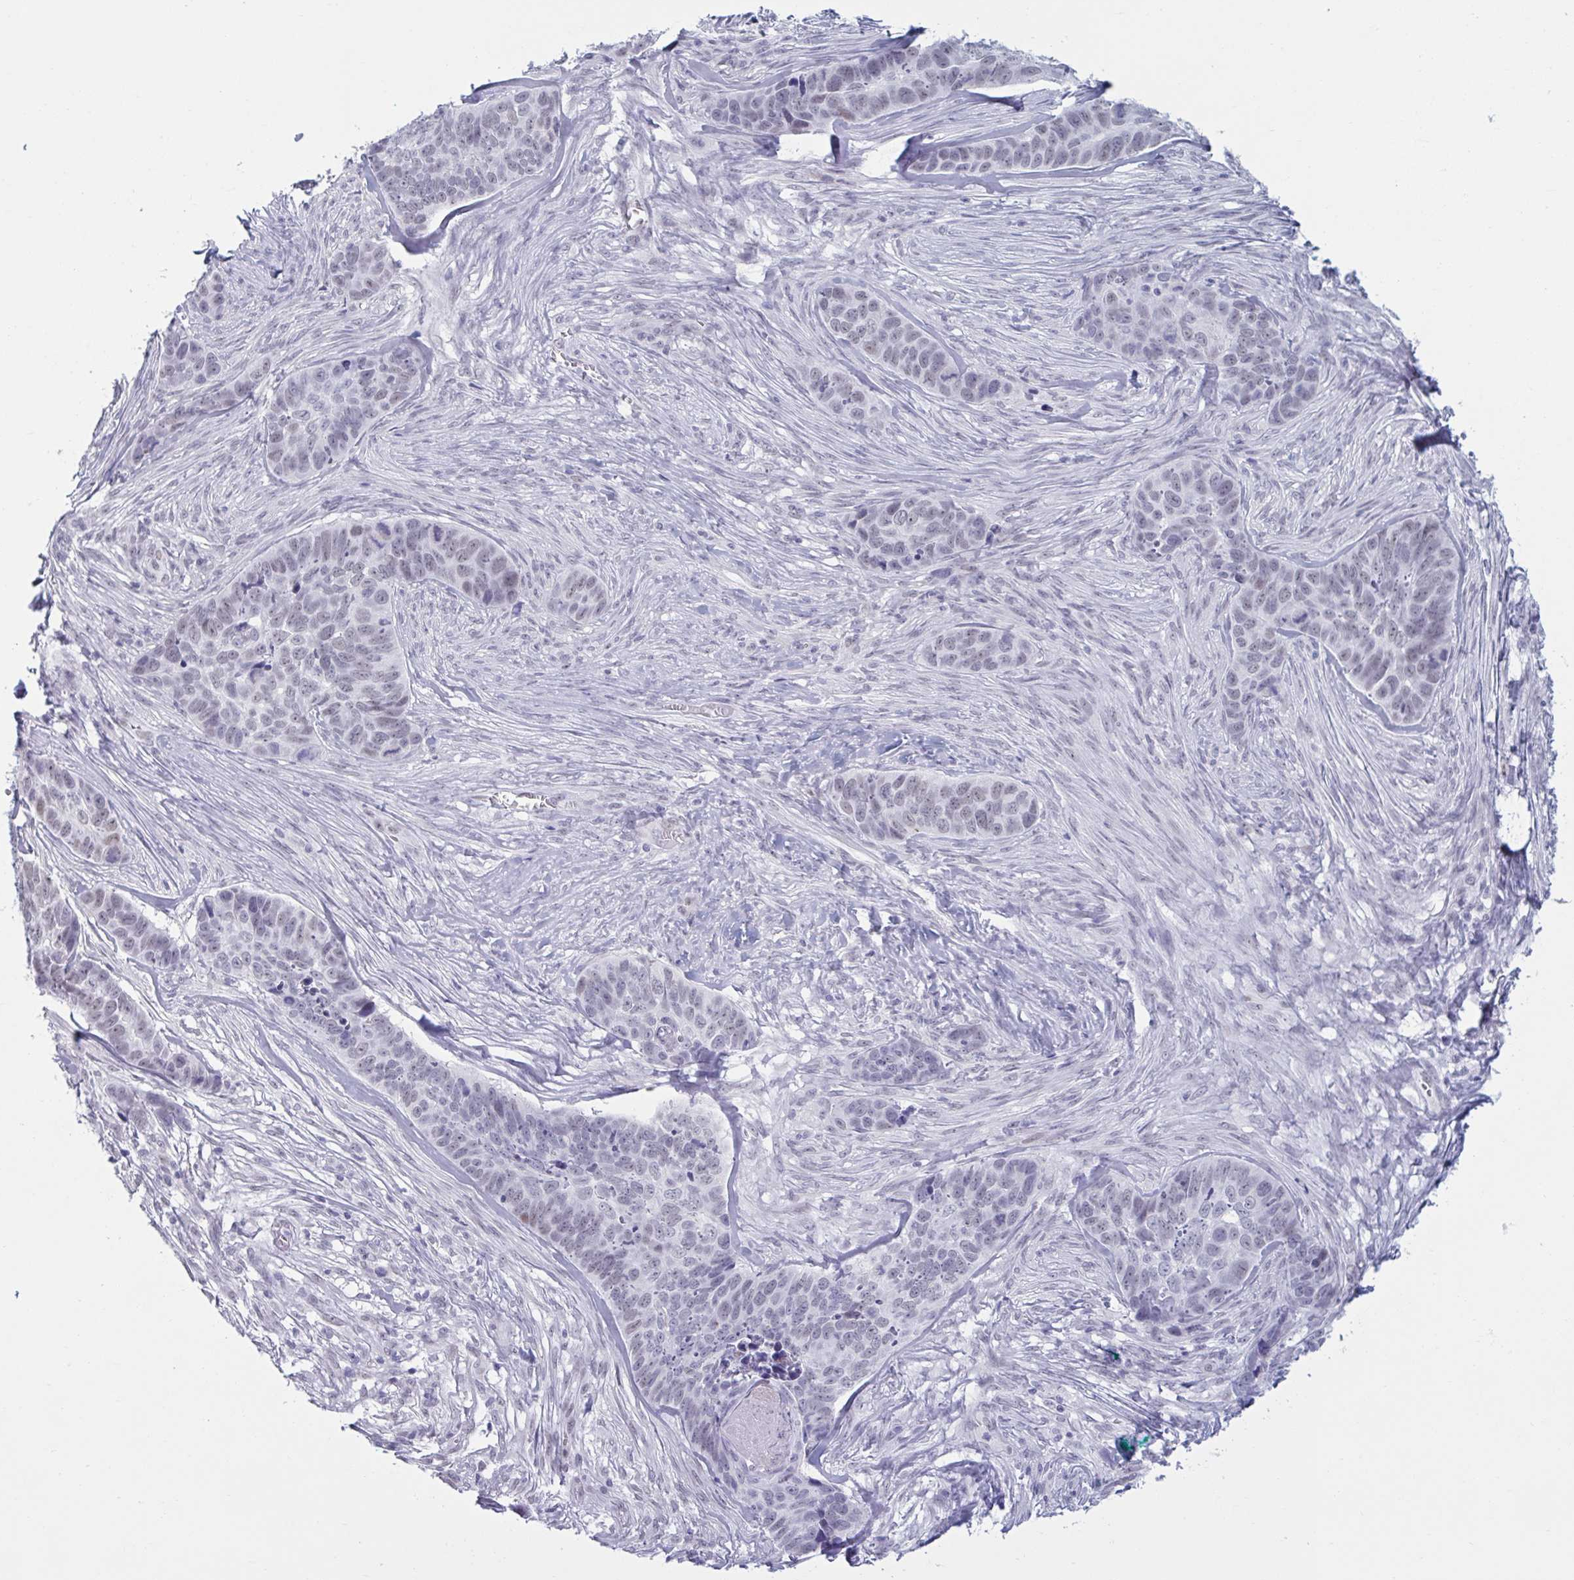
{"staining": {"intensity": "negative", "quantity": "none", "location": "none"}, "tissue": "skin cancer", "cell_type": "Tumor cells", "image_type": "cancer", "snomed": [{"axis": "morphology", "description": "Basal cell carcinoma"}, {"axis": "topography", "description": "Skin"}], "caption": "Tumor cells are negative for protein expression in human skin basal cell carcinoma.", "gene": "MSMB", "patient": {"sex": "female", "age": 82}}